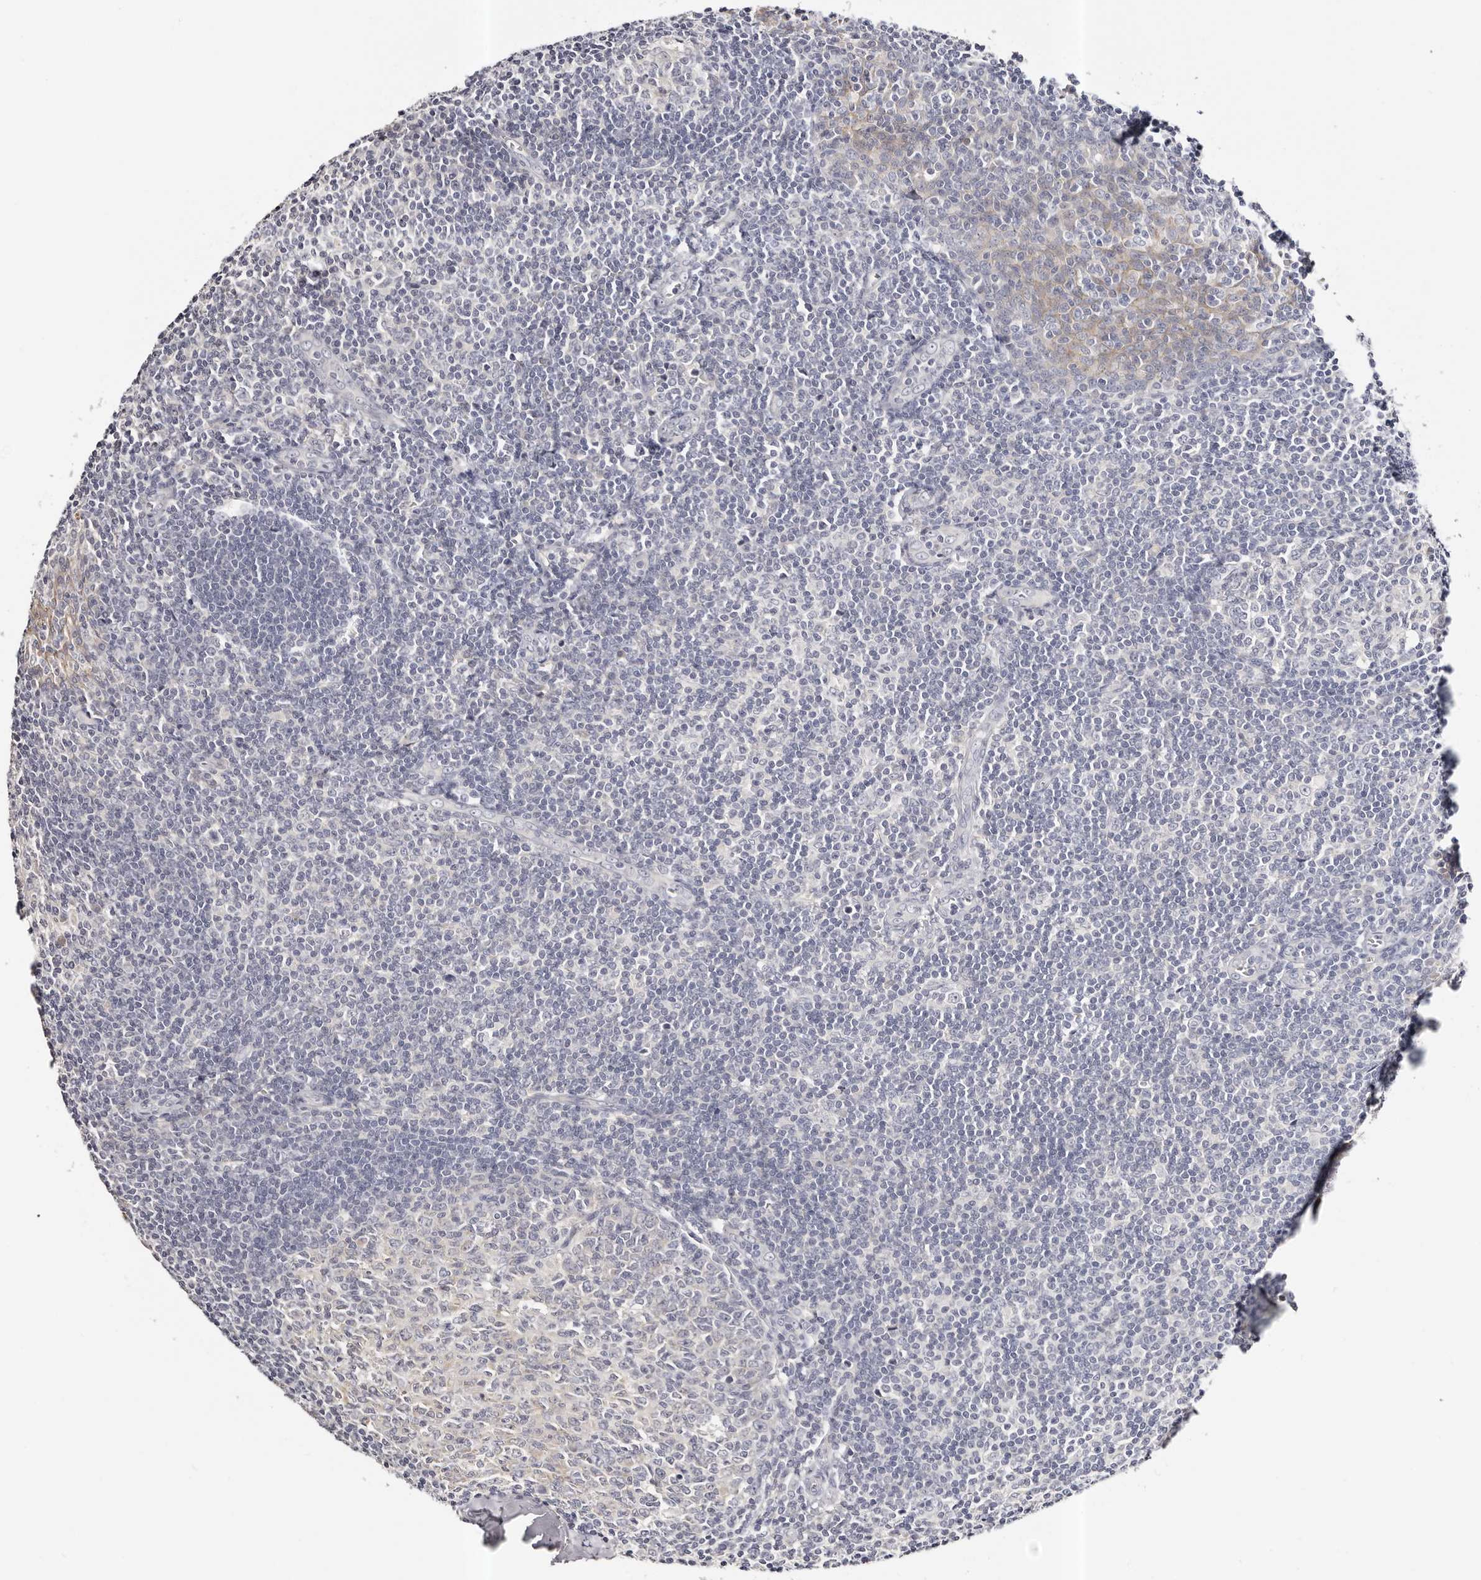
{"staining": {"intensity": "negative", "quantity": "none", "location": "none"}, "tissue": "tonsil", "cell_type": "Germinal center cells", "image_type": "normal", "snomed": [{"axis": "morphology", "description": "Normal tissue, NOS"}, {"axis": "topography", "description": "Tonsil"}], "caption": "A micrograph of human tonsil is negative for staining in germinal center cells. Brightfield microscopy of immunohistochemistry (IHC) stained with DAB (brown) and hematoxylin (blue), captured at high magnification.", "gene": "ROM1", "patient": {"sex": "male", "age": 27}}